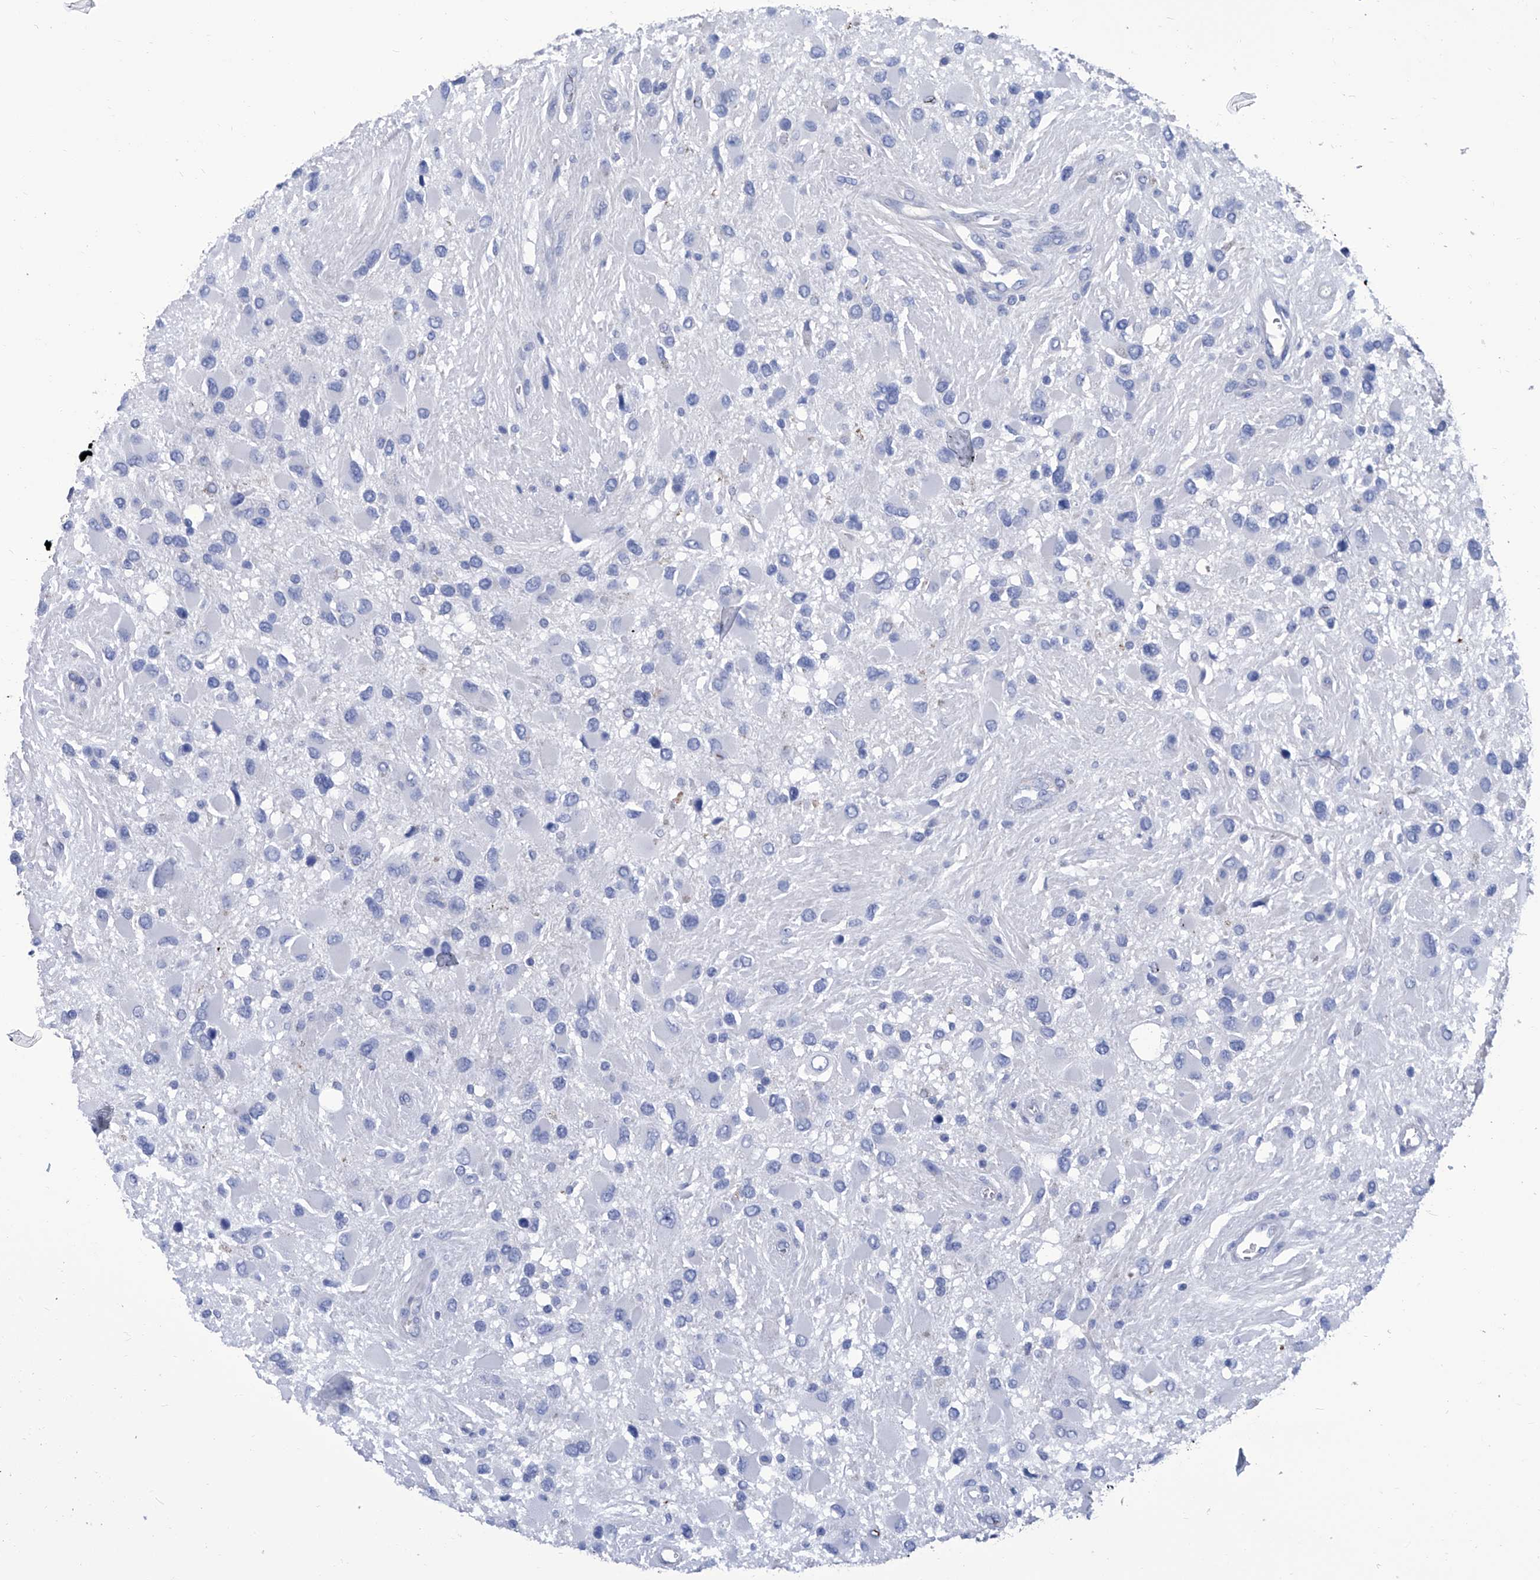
{"staining": {"intensity": "negative", "quantity": "none", "location": "none"}, "tissue": "glioma", "cell_type": "Tumor cells", "image_type": "cancer", "snomed": [{"axis": "morphology", "description": "Glioma, malignant, High grade"}, {"axis": "topography", "description": "Brain"}], "caption": "Immunohistochemistry of human glioma shows no expression in tumor cells. (Immunohistochemistry (ihc), brightfield microscopy, high magnification).", "gene": "SMS", "patient": {"sex": "male", "age": 53}}